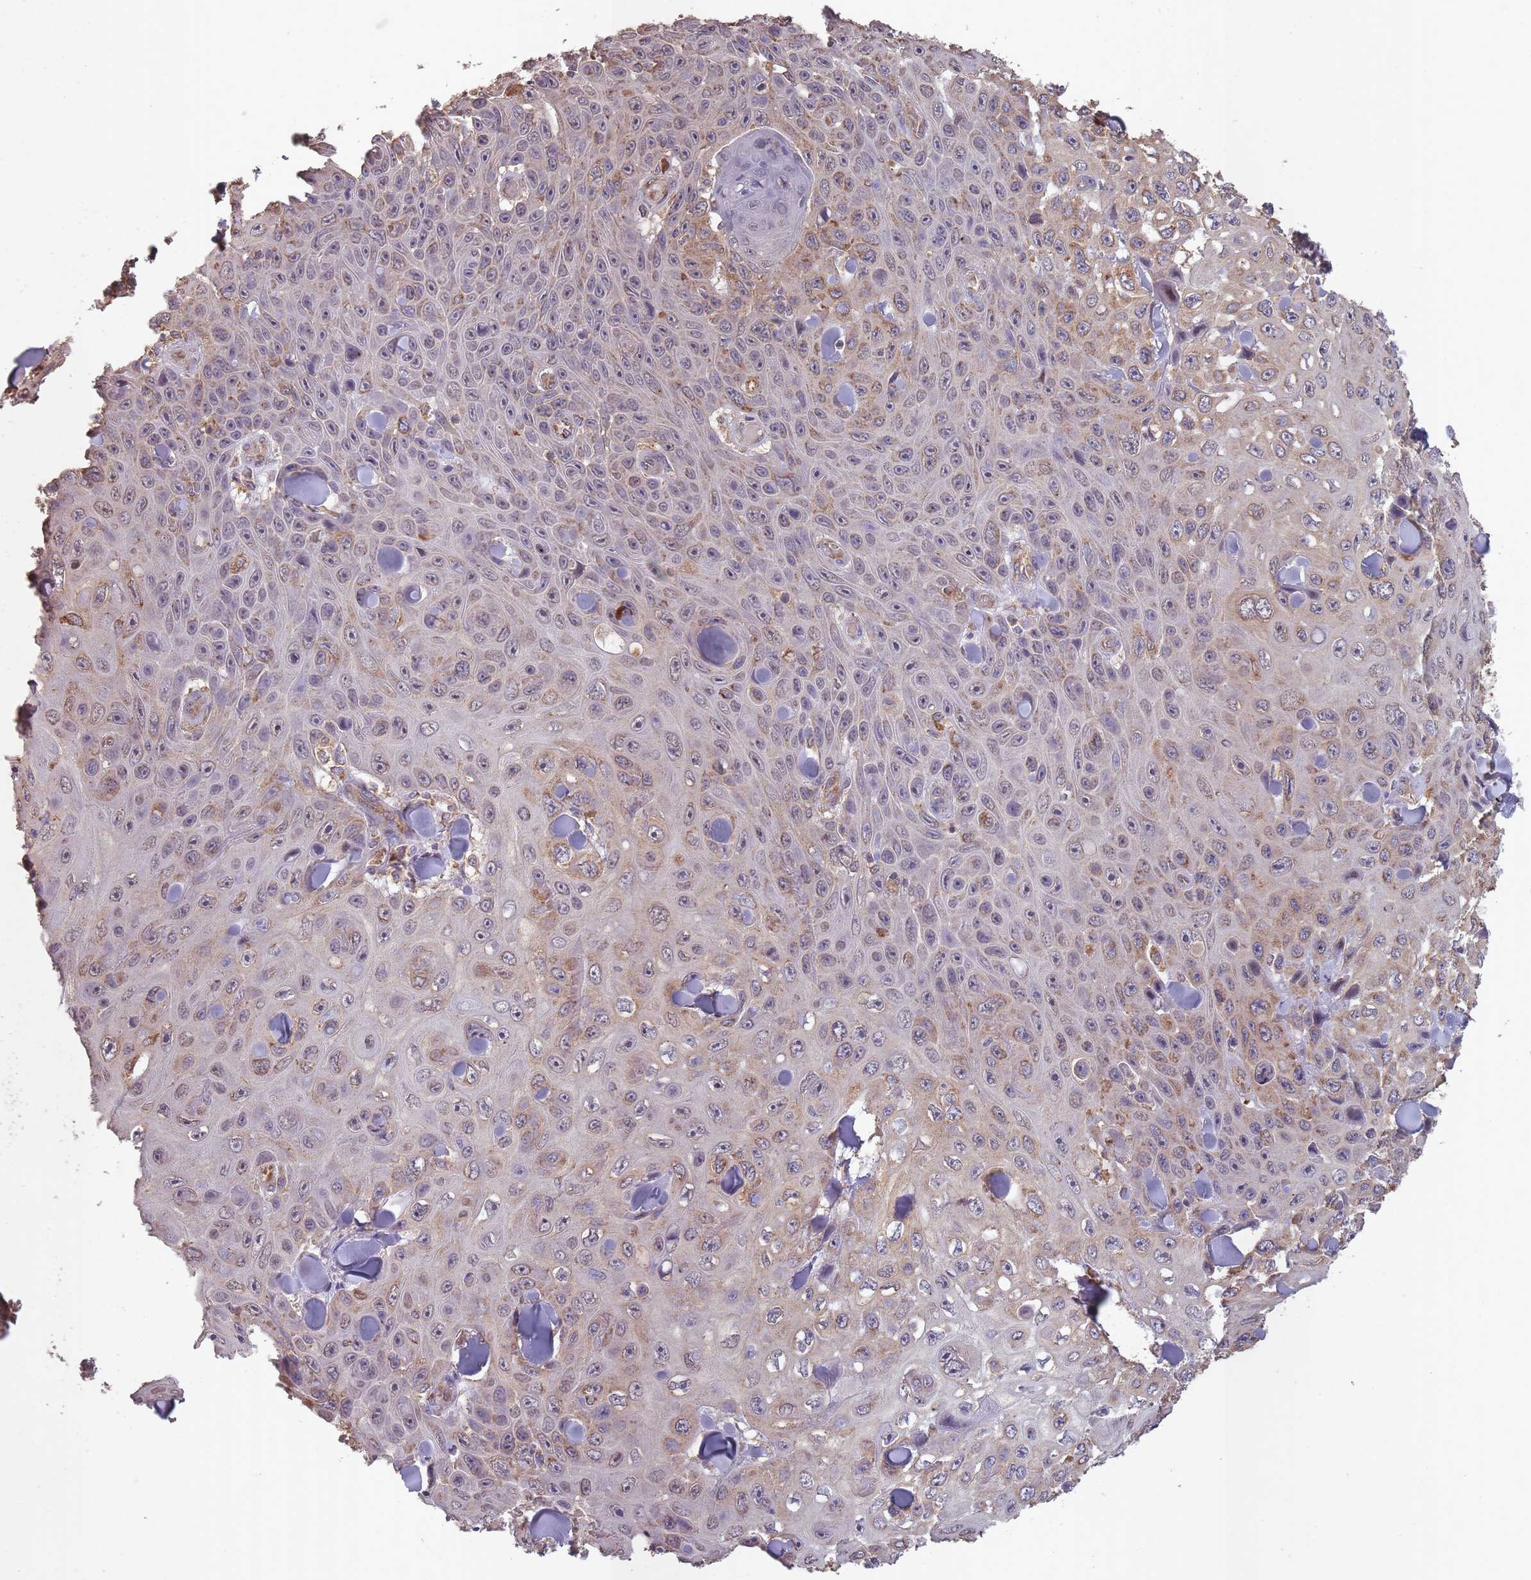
{"staining": {"intensity": "weak", "quantity": "25%-75%", "location": "cytoplasmic/membranous"}, "tissue": "skin cancer", "cell_type": "Tumor cells", "image_type": "cancer", "snomed": [{"axis": "morphology", "description": "Squamous cell carcinoma, NOS"}, {"axis": "topography", "description": "Skin"}], "caption": "Protein positivity by IHC demonstrates weak cytoplasmic/membranous positivity in about 25%-75% of tumor cells in skin cancer (squamous cell carcinoma).", "gene": "SANBR", "patient": {"sex": "male", "age": 82}}